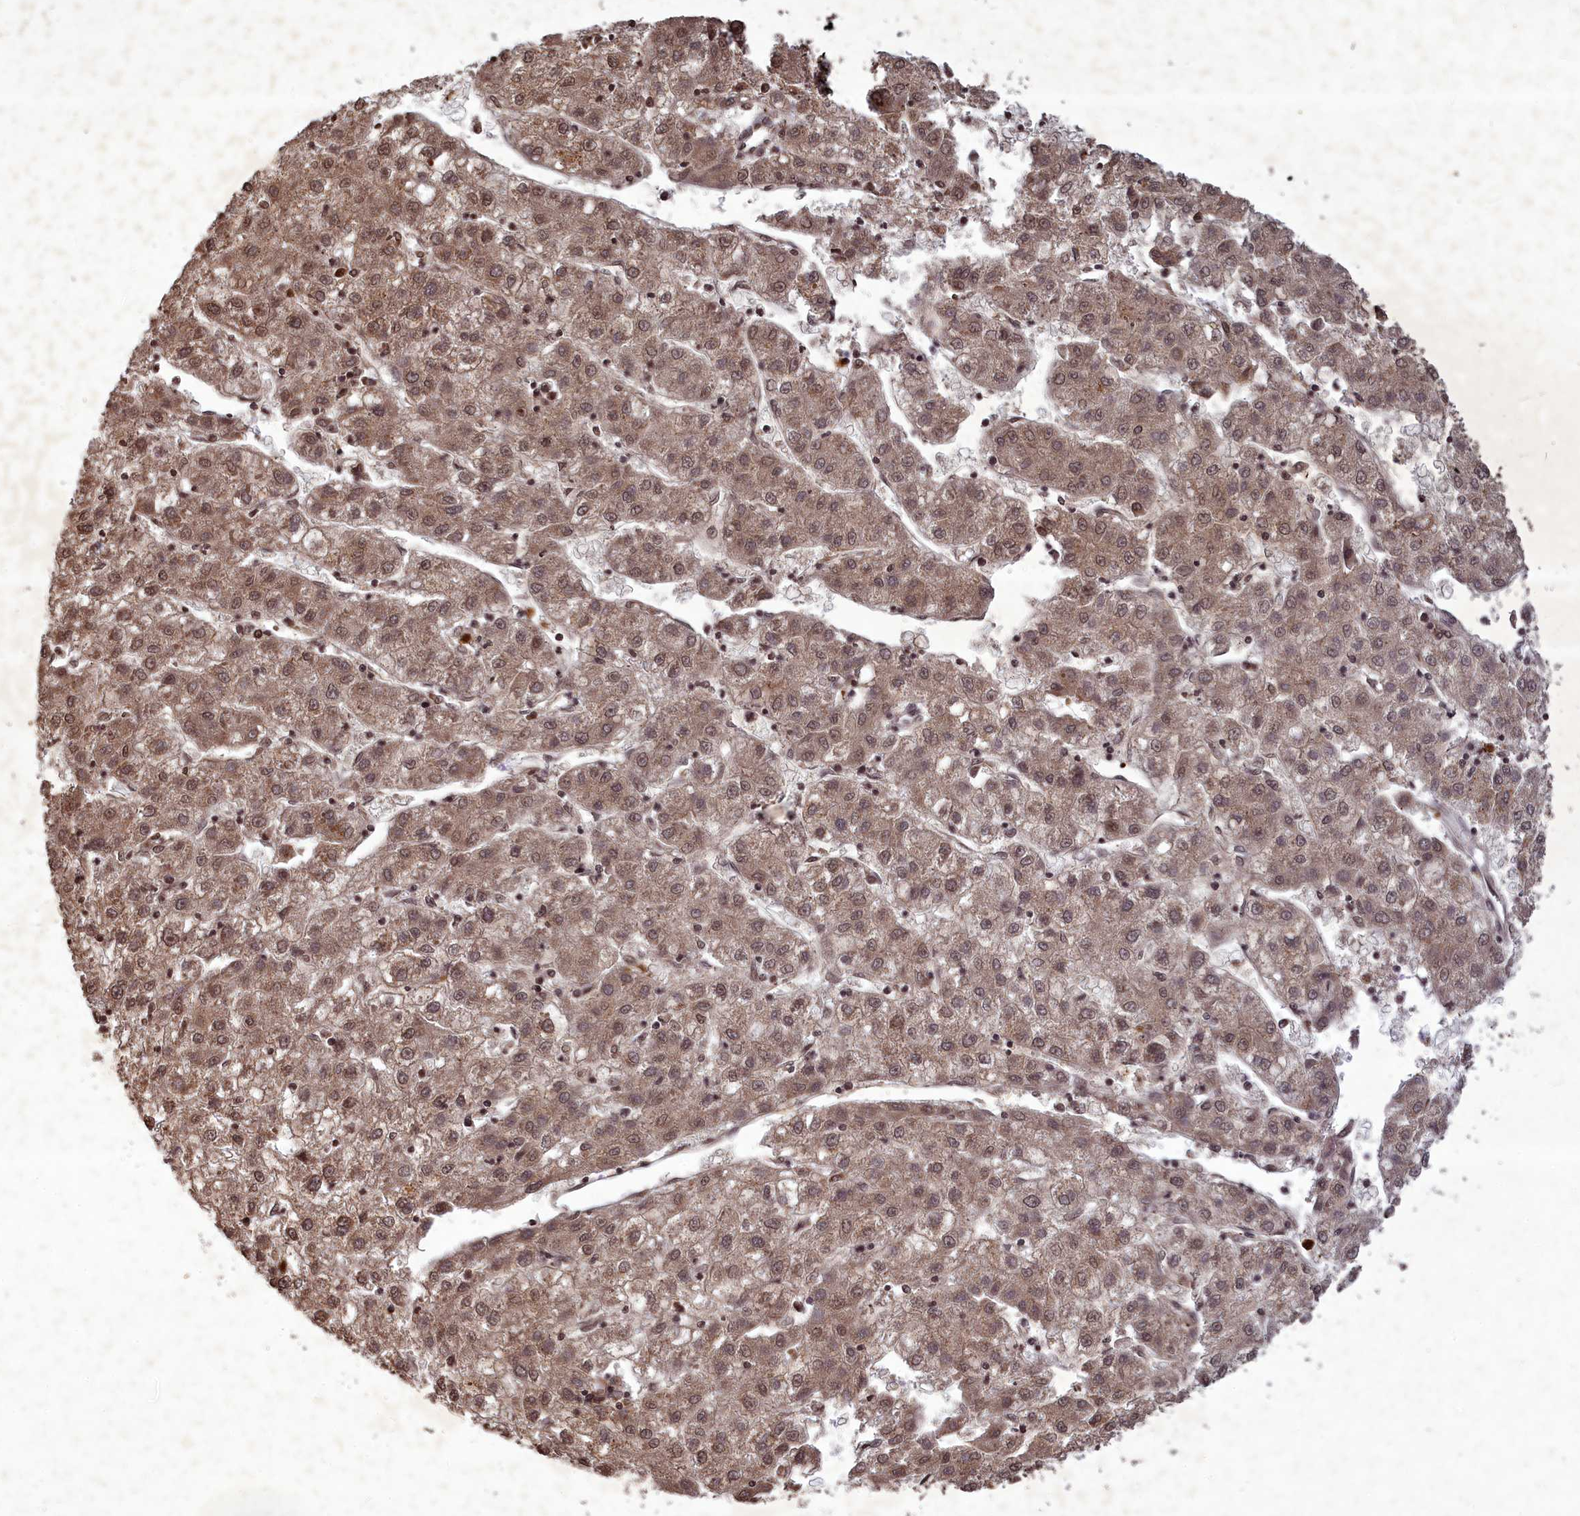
{"staining": {"intensity": "weak", "quantity": ">75%", "location": "cytoplasmic/membranous,nuclear"}, "tissue": "liver cancer", "cell_type": "Tumor cells", "image_type": "cancer", "snomed": [{"axis": "morphology", "description": "Carcinoma, Hepatocellular, NOS"}, {"axis": "topography", "description": "Liver"}], "caption": "Protein expression analysis of human hepatocellular carcinoma (liver) reveals weak cytoplasmic/membranous and nuclear expression in approximately >75% of tumor cells.", "gene": "SRMS", "patient": {"sex": "male", "age": 72}}